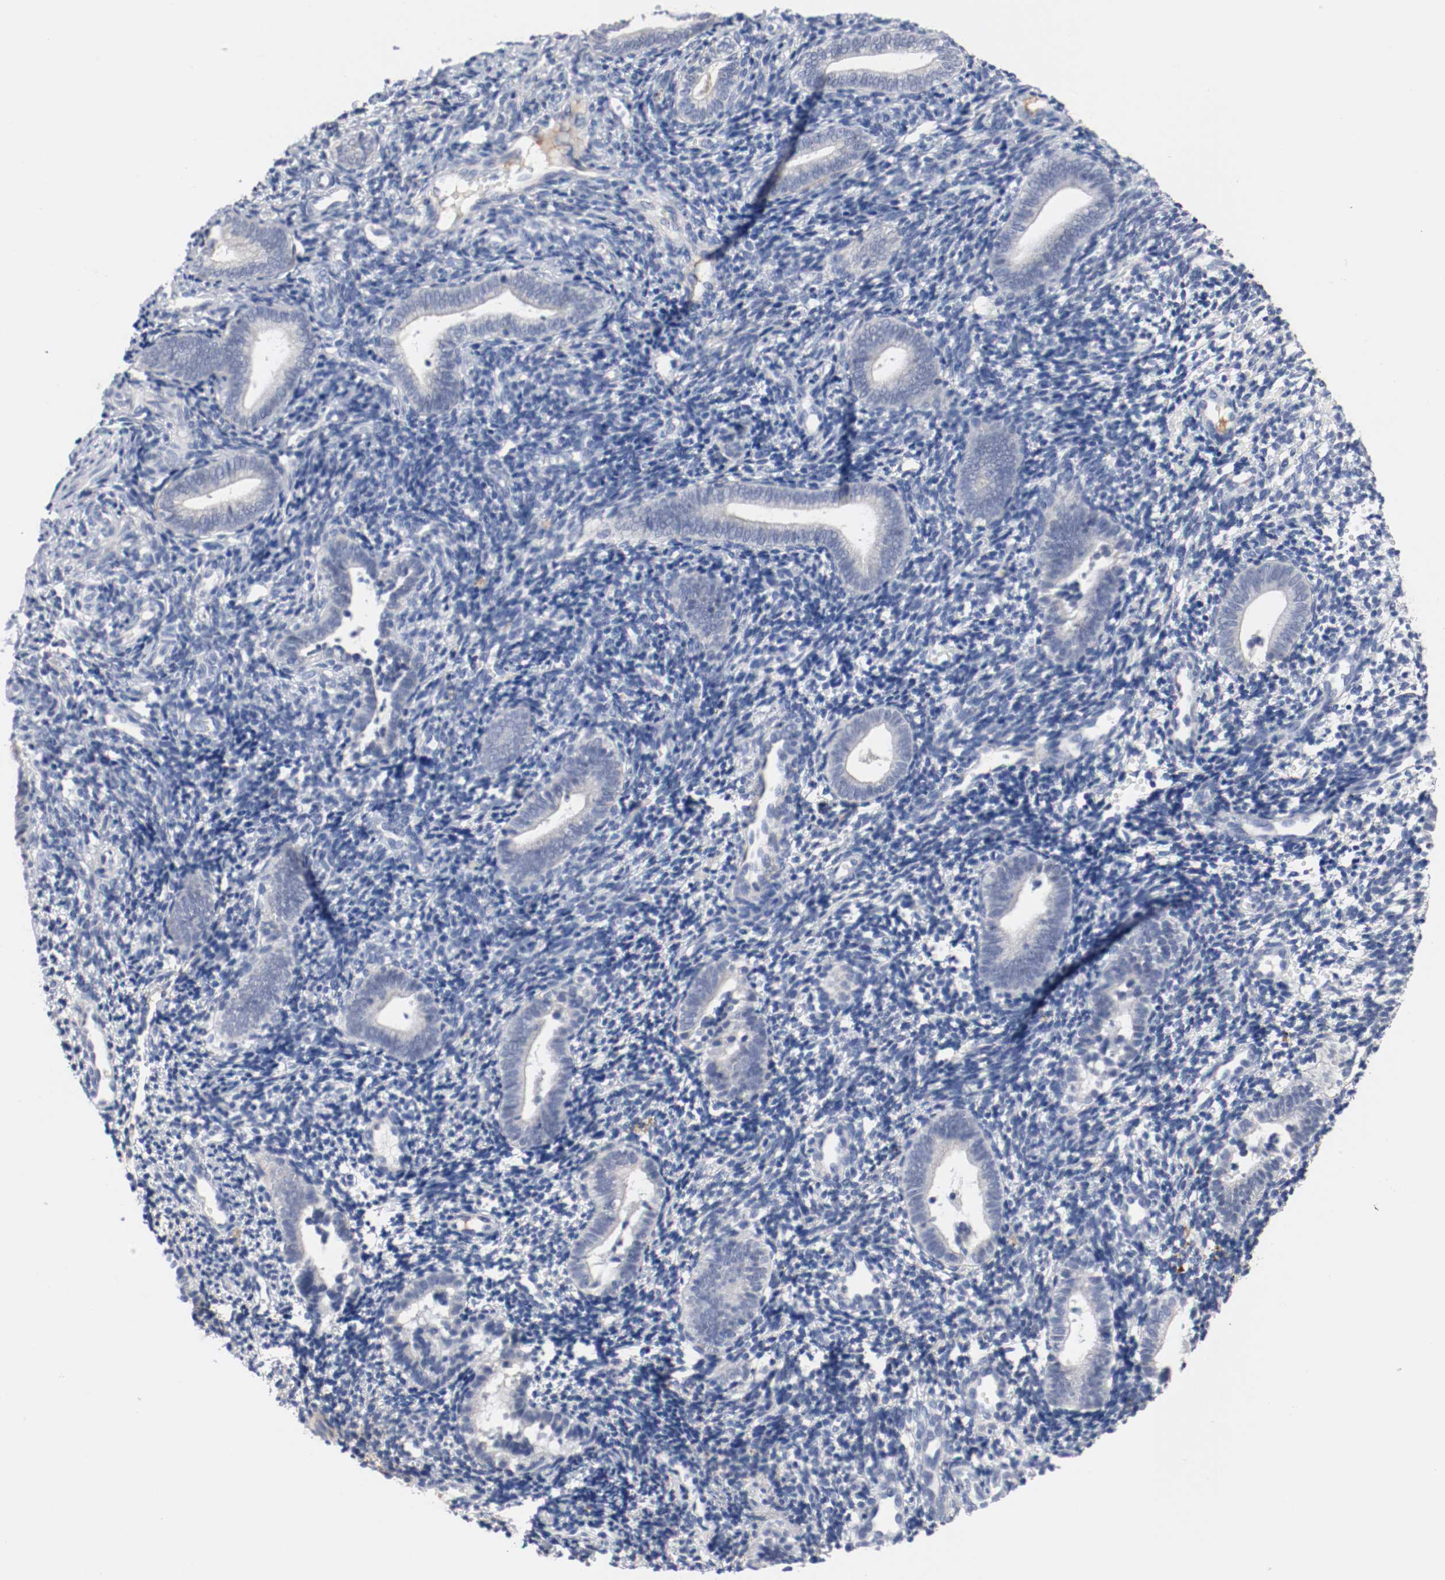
{"staining": {"intensity": "negative", "quantity": "none", "location": "none"}, "tissue": "endometrium", "cell_type": "Cells in endometrial stroma", "image_type": "normal", "snomed": [{"axis": "morphology", "description": "Normal tissue, NOS"}, {"axis": "topography", "description": "Uterus"}, {"axis": "topography", "description": "Endometrium"}], "caption": "Image shows no significant protein staining in cells in endometrial stroma of benign endometrium.", "gene": "TNC", "patient": {"sex": "female", "age": 33}}